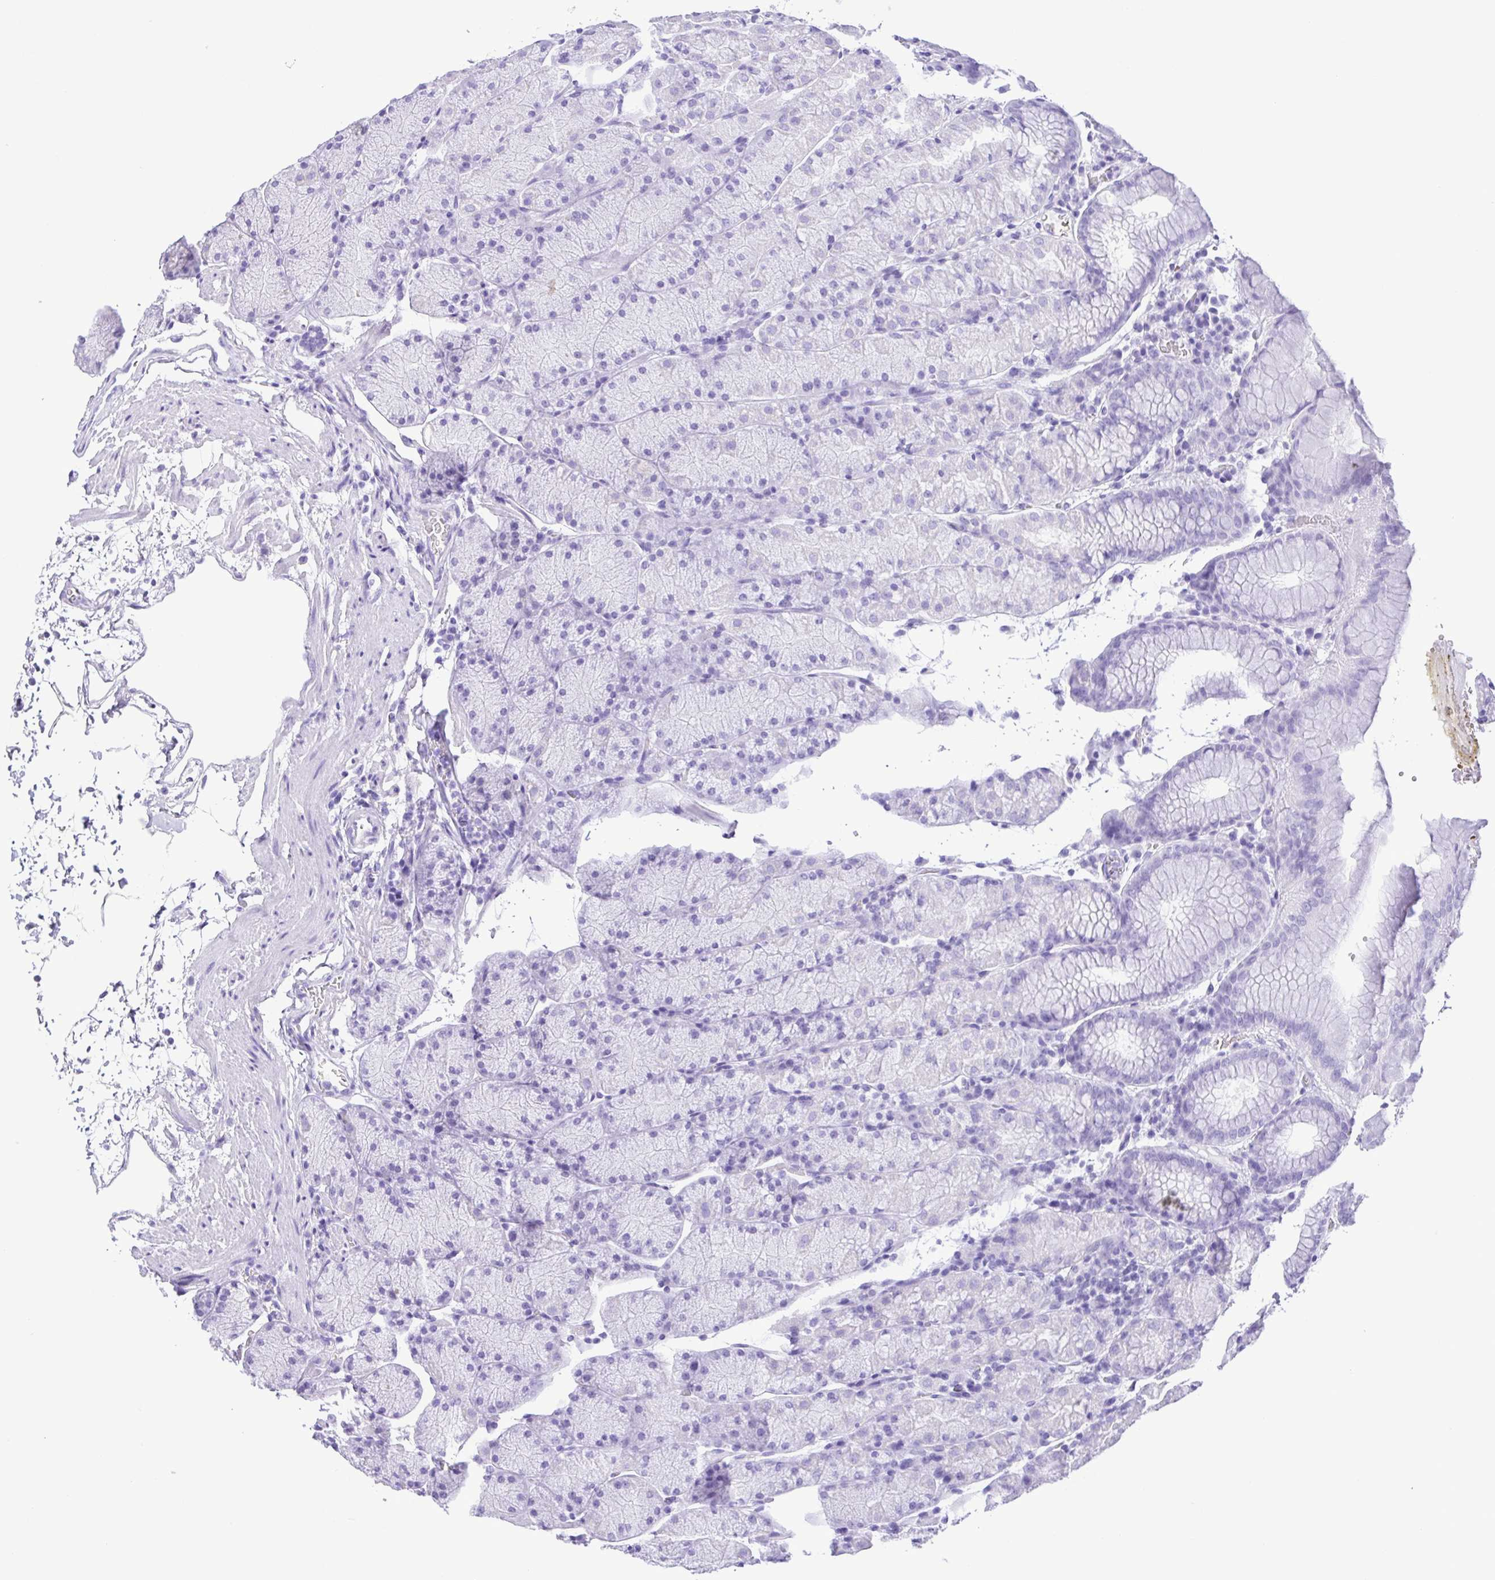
{"staining": {"intensity": "negative", "quantity": "none", "location": "none"}, "tissue": "stomach", "cell_type": "Glandular cells", "image_type": "normal", "snomed": [{"axis": "morphology", "description": "Normal tissue, NOS"}, {"axis": "topography", "description": "Stomach, upper"}, {"axis": "topography", "description": "Stomach"}], "caption": "A photomicrograph of human stomach is negative for staining in glandular cells. (DAB (3,3'-diaminobenzidine) IHC, high magnification).", "gene": "SYT1", "patient": {"sex": "male", "age": 76}}